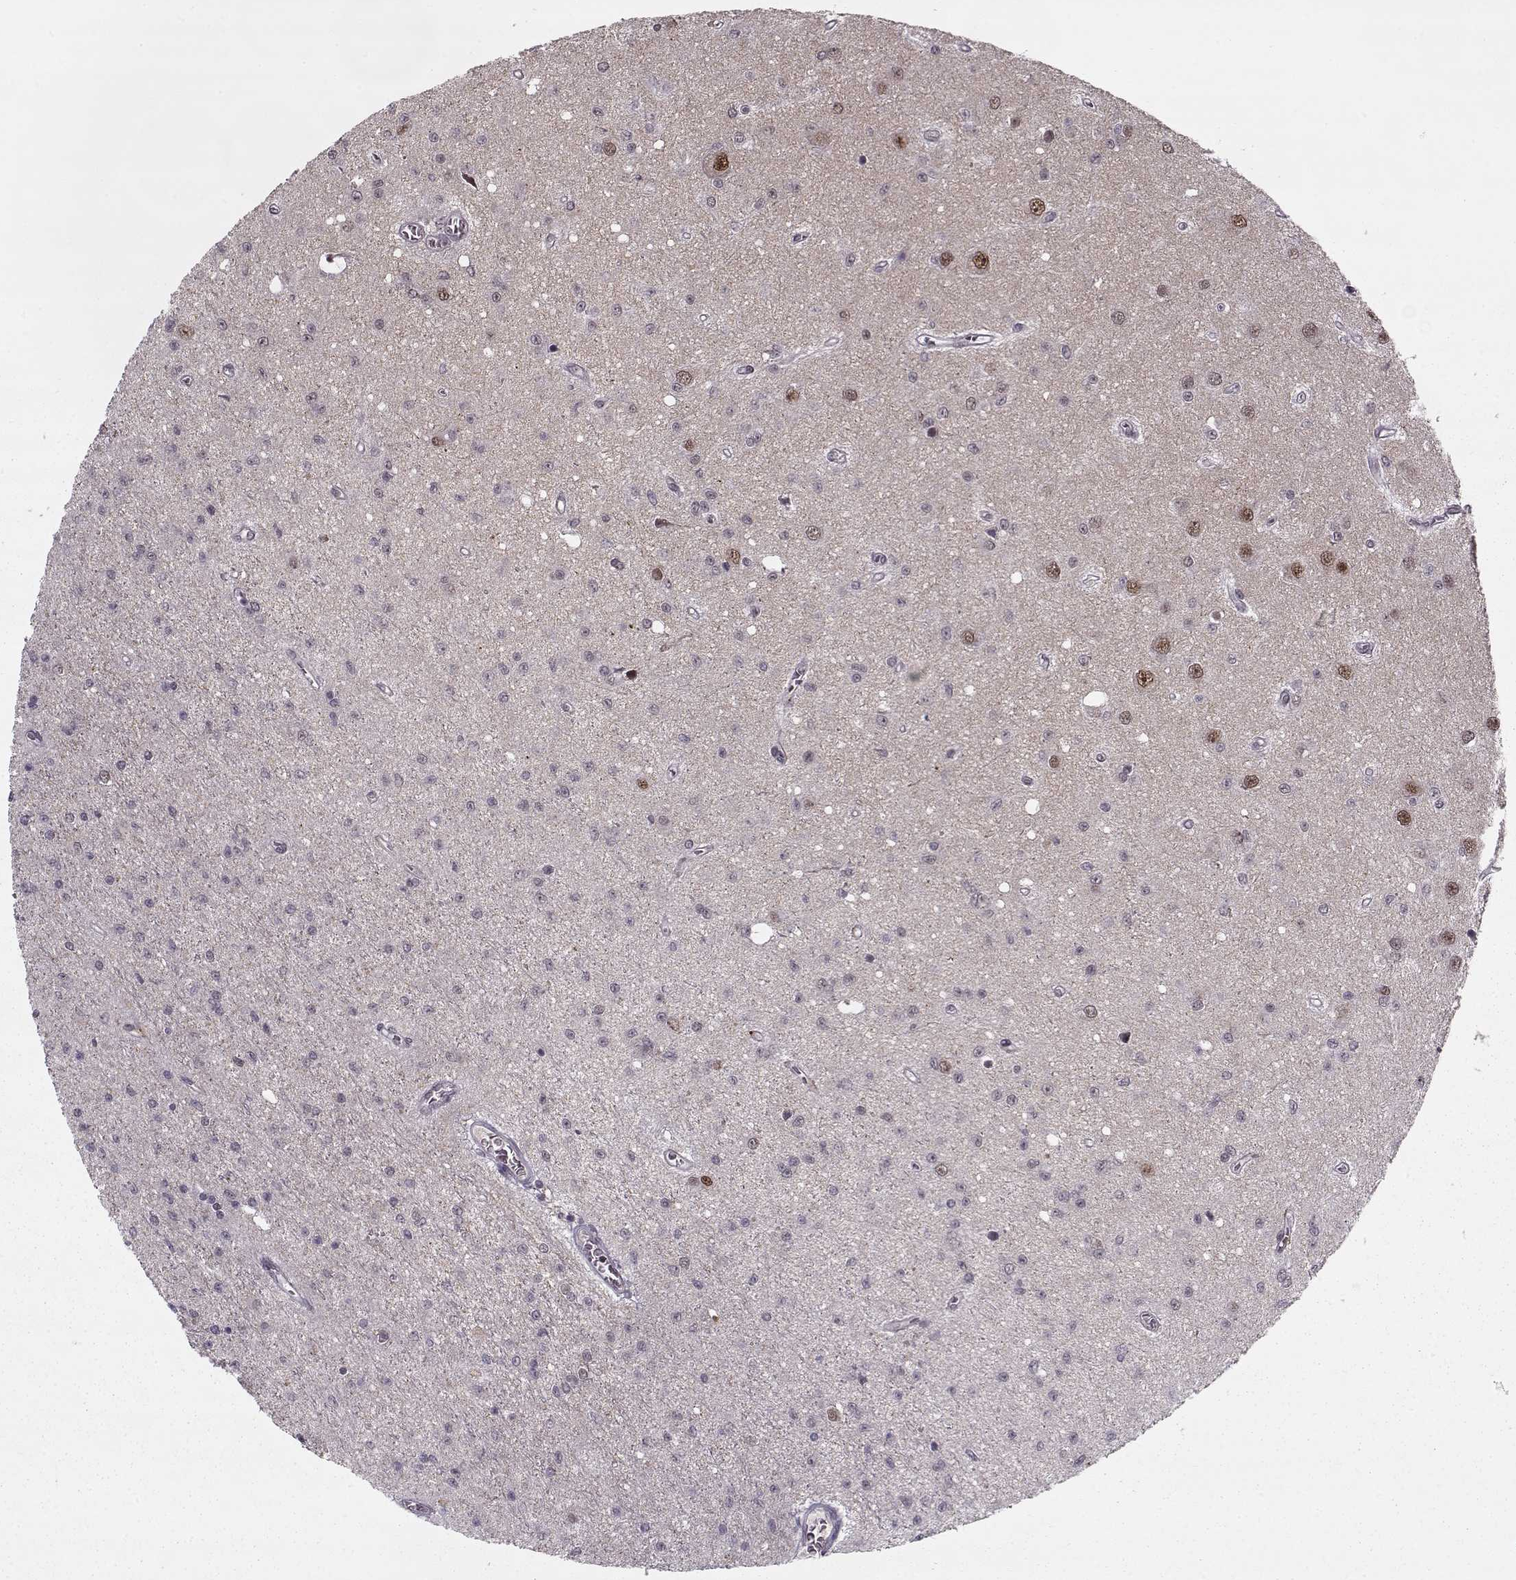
{"staining": {"intensity": "negative", "quantity": "none", "location": "none"}, "tissue": "glioma", "cell_type": "Tumor cells", "image_type": "cancer", "snomed": [{"axis": "morphology", "description": "Glioma, malignant, Low grade"}, {"axis": "topography", "description": "Brain"}], "caption": "Protein analysis of malignant glioma (low-grade) displays no significant staining in tumor cells.", "gene": "DENND4B", "patient": {"sex": "female", "age": 45}}